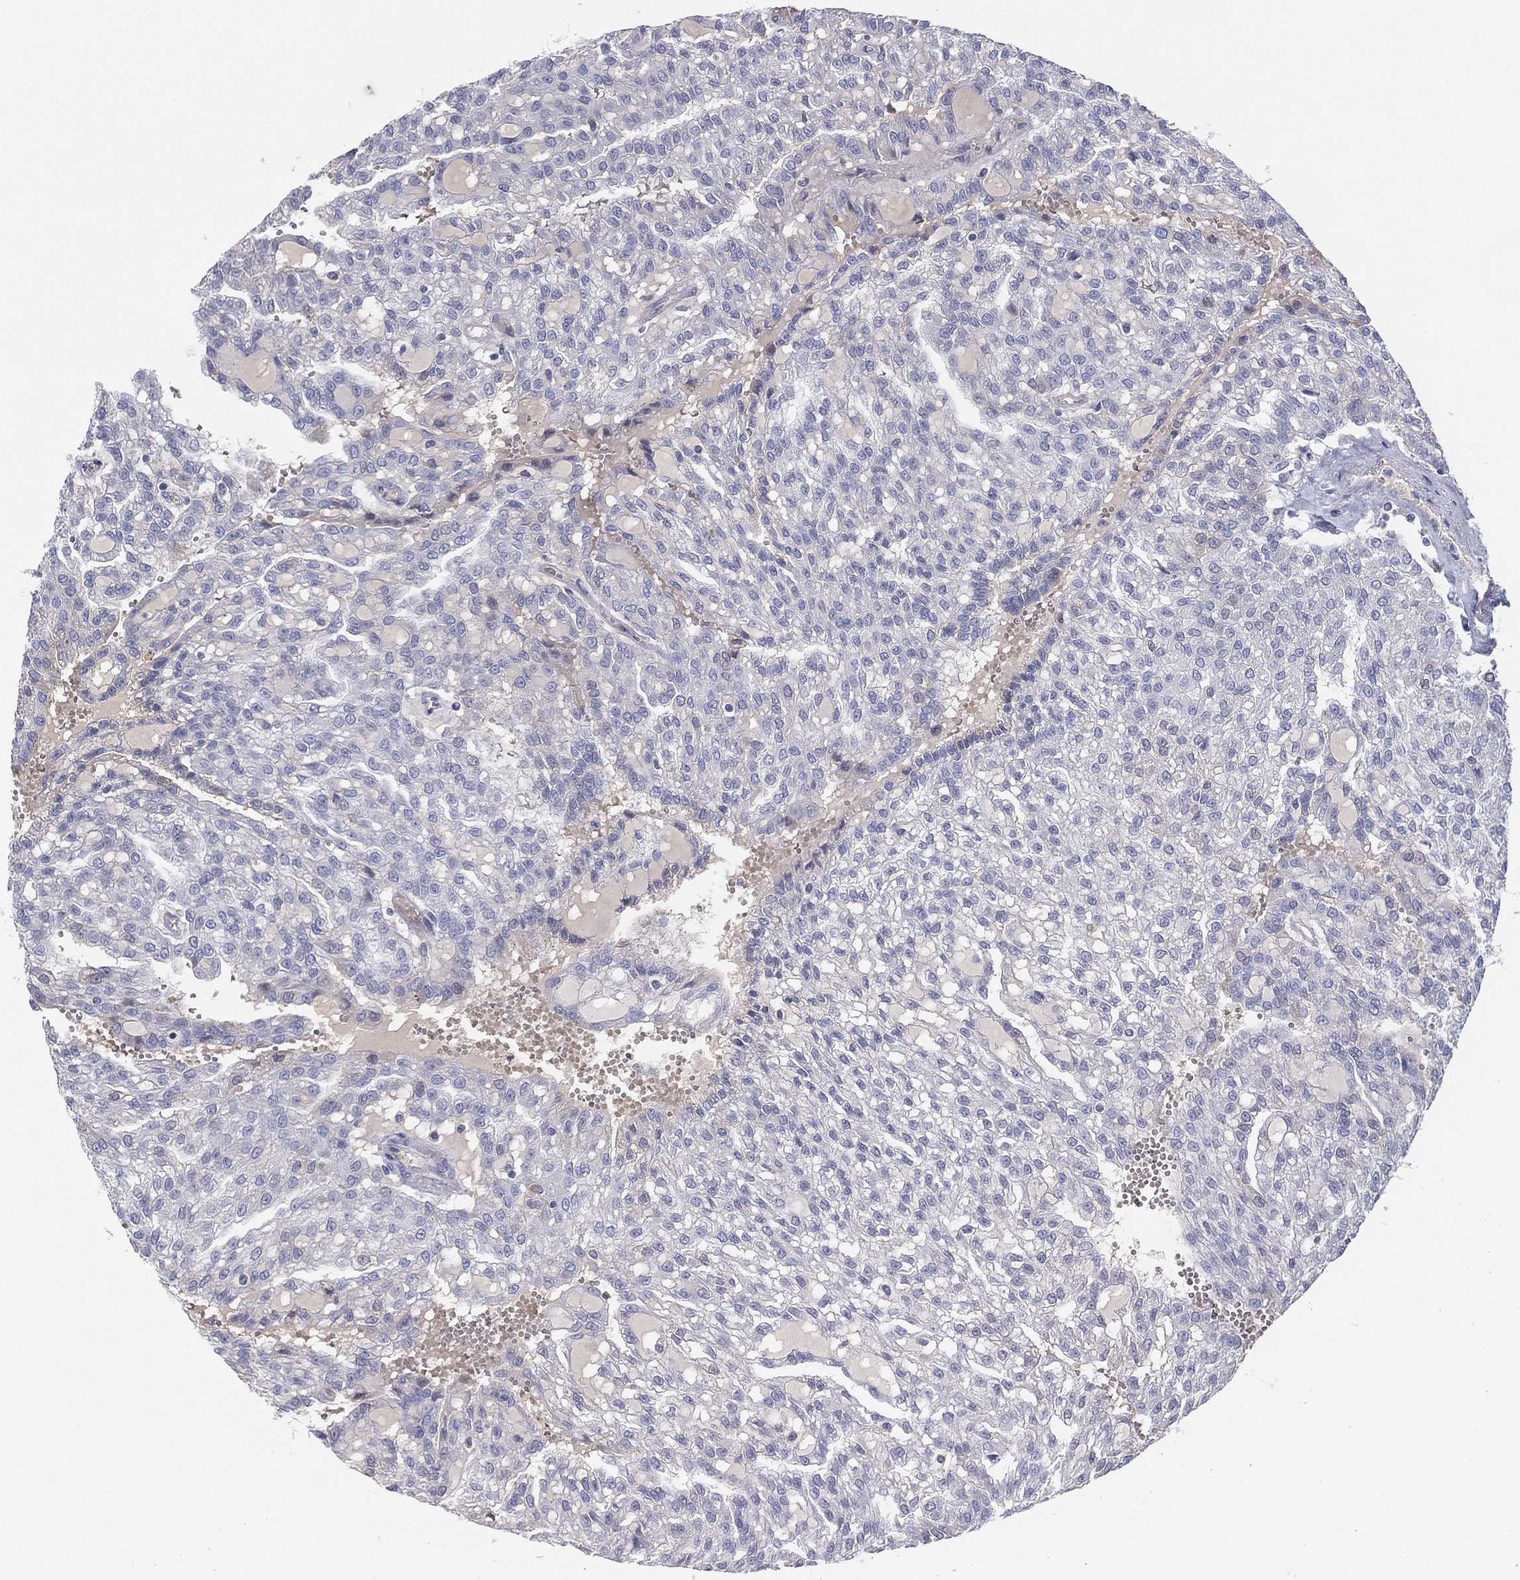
{"staining": {"intensity": "negative", "quantity": "none", "location": "none"}, "tissue": "renal cancer", "cell_type": "Tumor cells", "image_type": "cancer", "snomed": [{"axis": "morphology", "description": "Adenocarcinoma, NOS"}, {"axis": "topography", "description": "Kidney"}], "caption": "The immunohistochemistry (IHC) image has no significant expression in tumor cells of renal adenocarcinoma tissue.", "gene": "CYP2D6", "patient": {"sex": "male", "age": 63}}